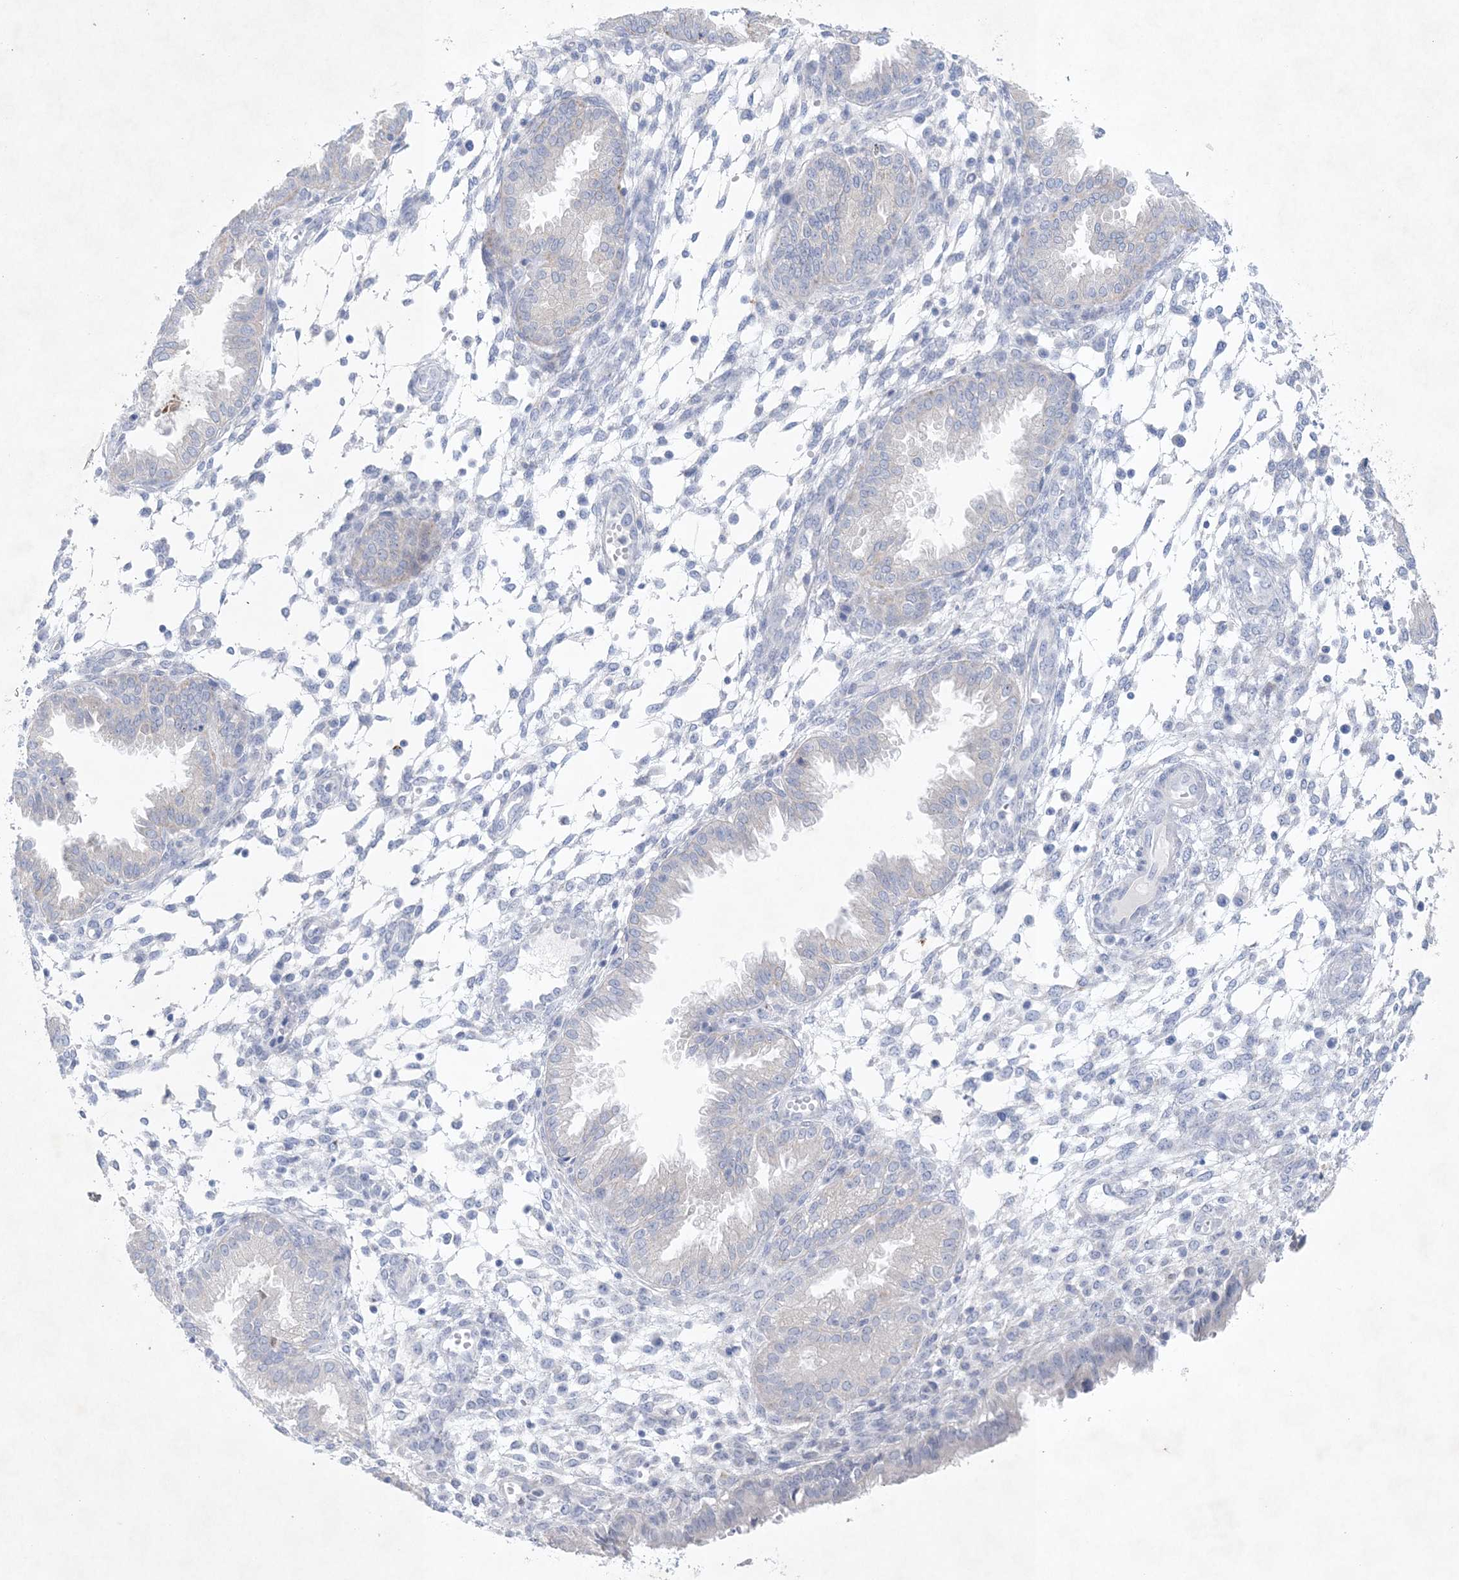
{"staining": {"intensity": "negative", "quantity": "none", "location": "none"}, "tissue": "endometrium", "cell_type": "Cells in endometrial stroma", "image_type": "normal", "snomed": [{"axis": "morphology", "description": "Normal tissue, NOS"}, {"axis": "topography", "description": "Endometrium"}], "caption": "The immunohistochemistry (IHC) micrograph has no significant staining in cells in endometrial stroma of endometrium. (Stains: DAB IHC with hematoxylin counter stain, Microscopy: brightfield microscopy at high magnification).", "gene": "GABRG1", "patient": {"sex": "female", "age": 33}}